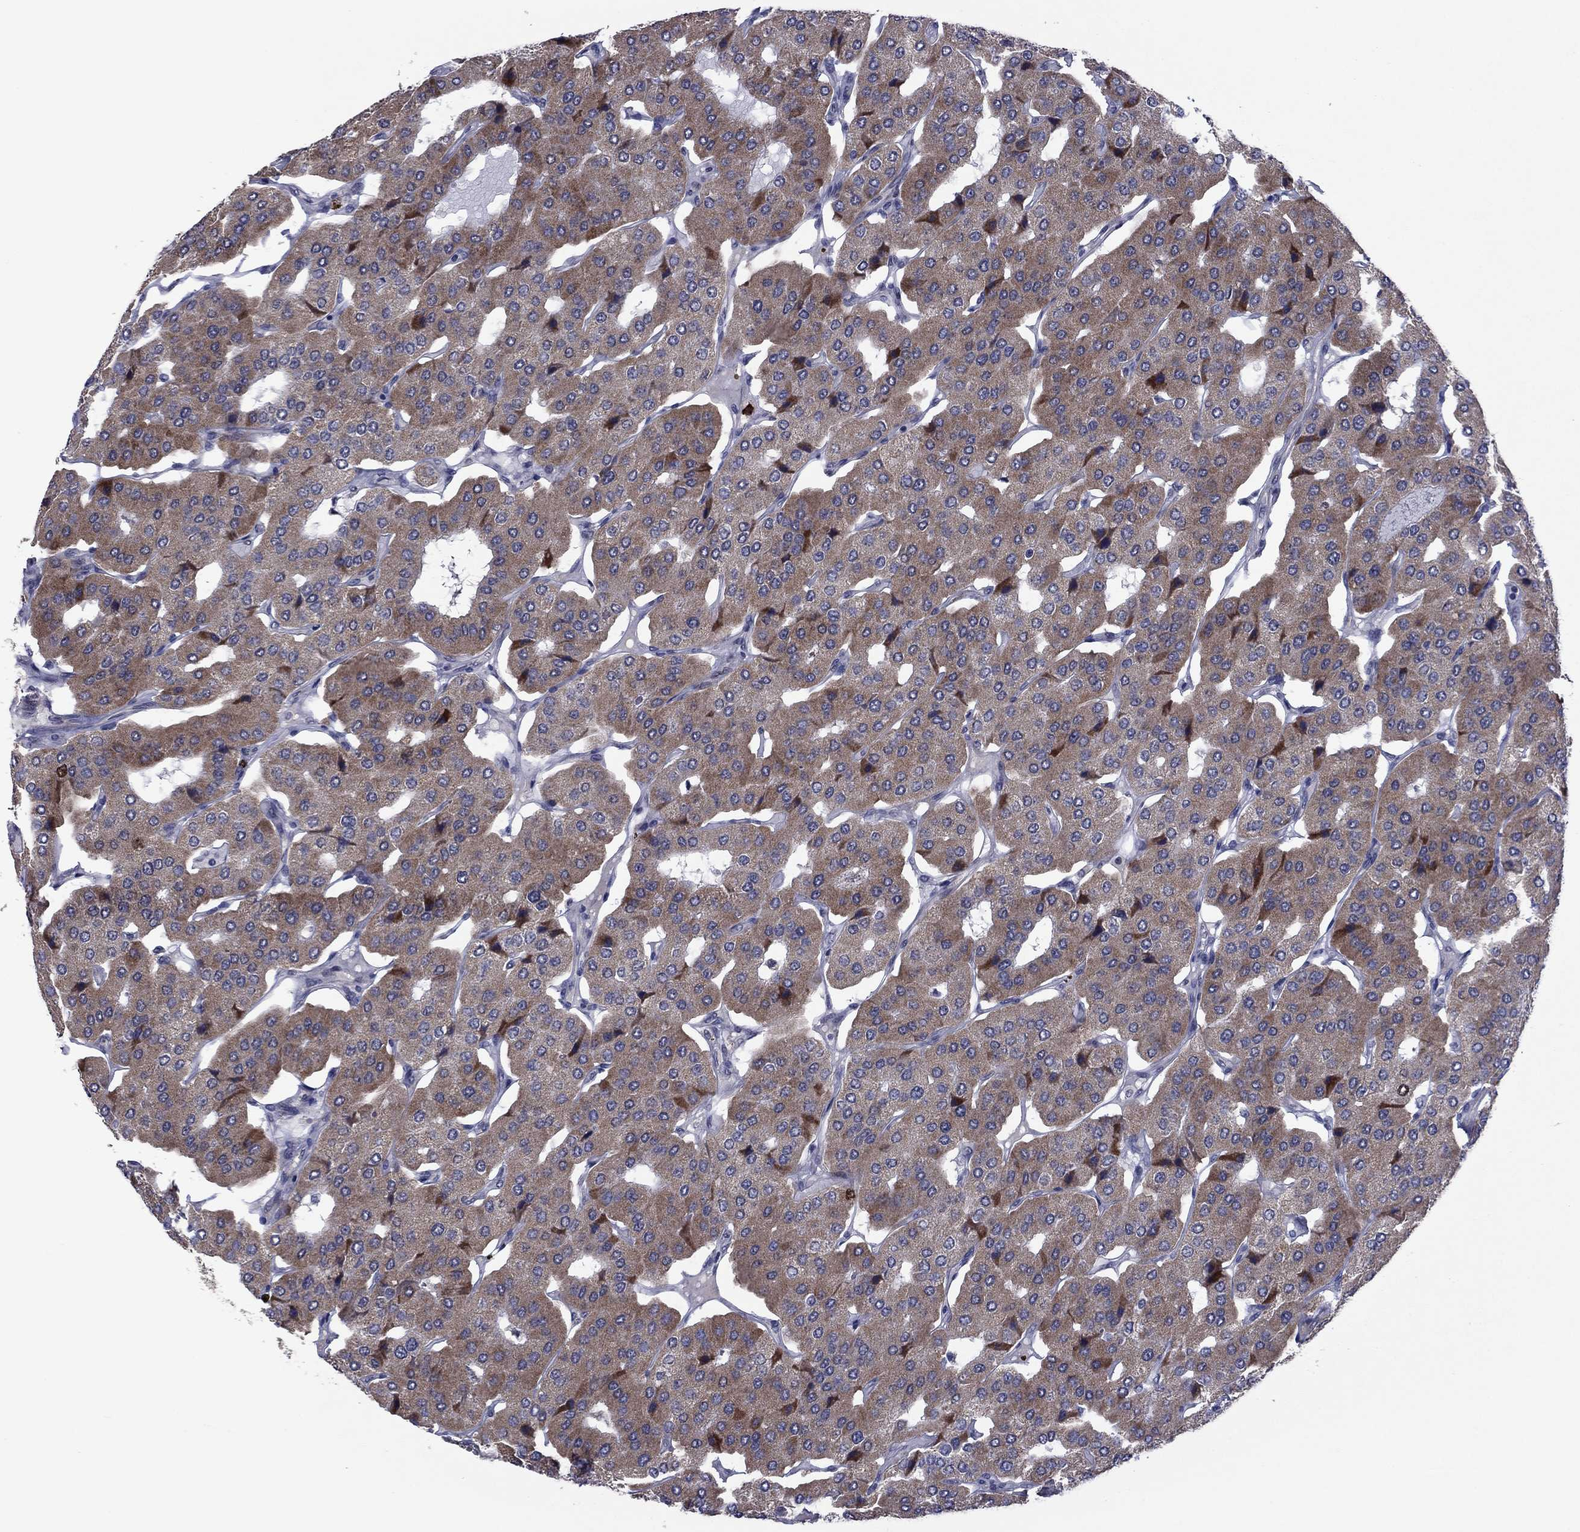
{"staining": {"intensity": "moderate", "quantity": ">75%", "location": "cytoplasmic/membranous"}, "tissue": "parathyroid gland", "cell_type": "Glandular cells", "image_type": "normal", "snomed": [{"axis": "morphology", "description": "Normal tissue, NOS"}, {"axis": "morphology", "description": "Adenoma, NOS"}, {"axis": "topography", "description": "Parathyroid gland"}], "caption": "IHC photomicrograph of benign human parathyroid gland stained for a protein (brown), which demonstrates medium levels of moderate cytoplasmic/membranous positivity in approximately >75% of glandular cells.", "gene": "CDCA5", "patient": {"sex": "female", "age": 86}}